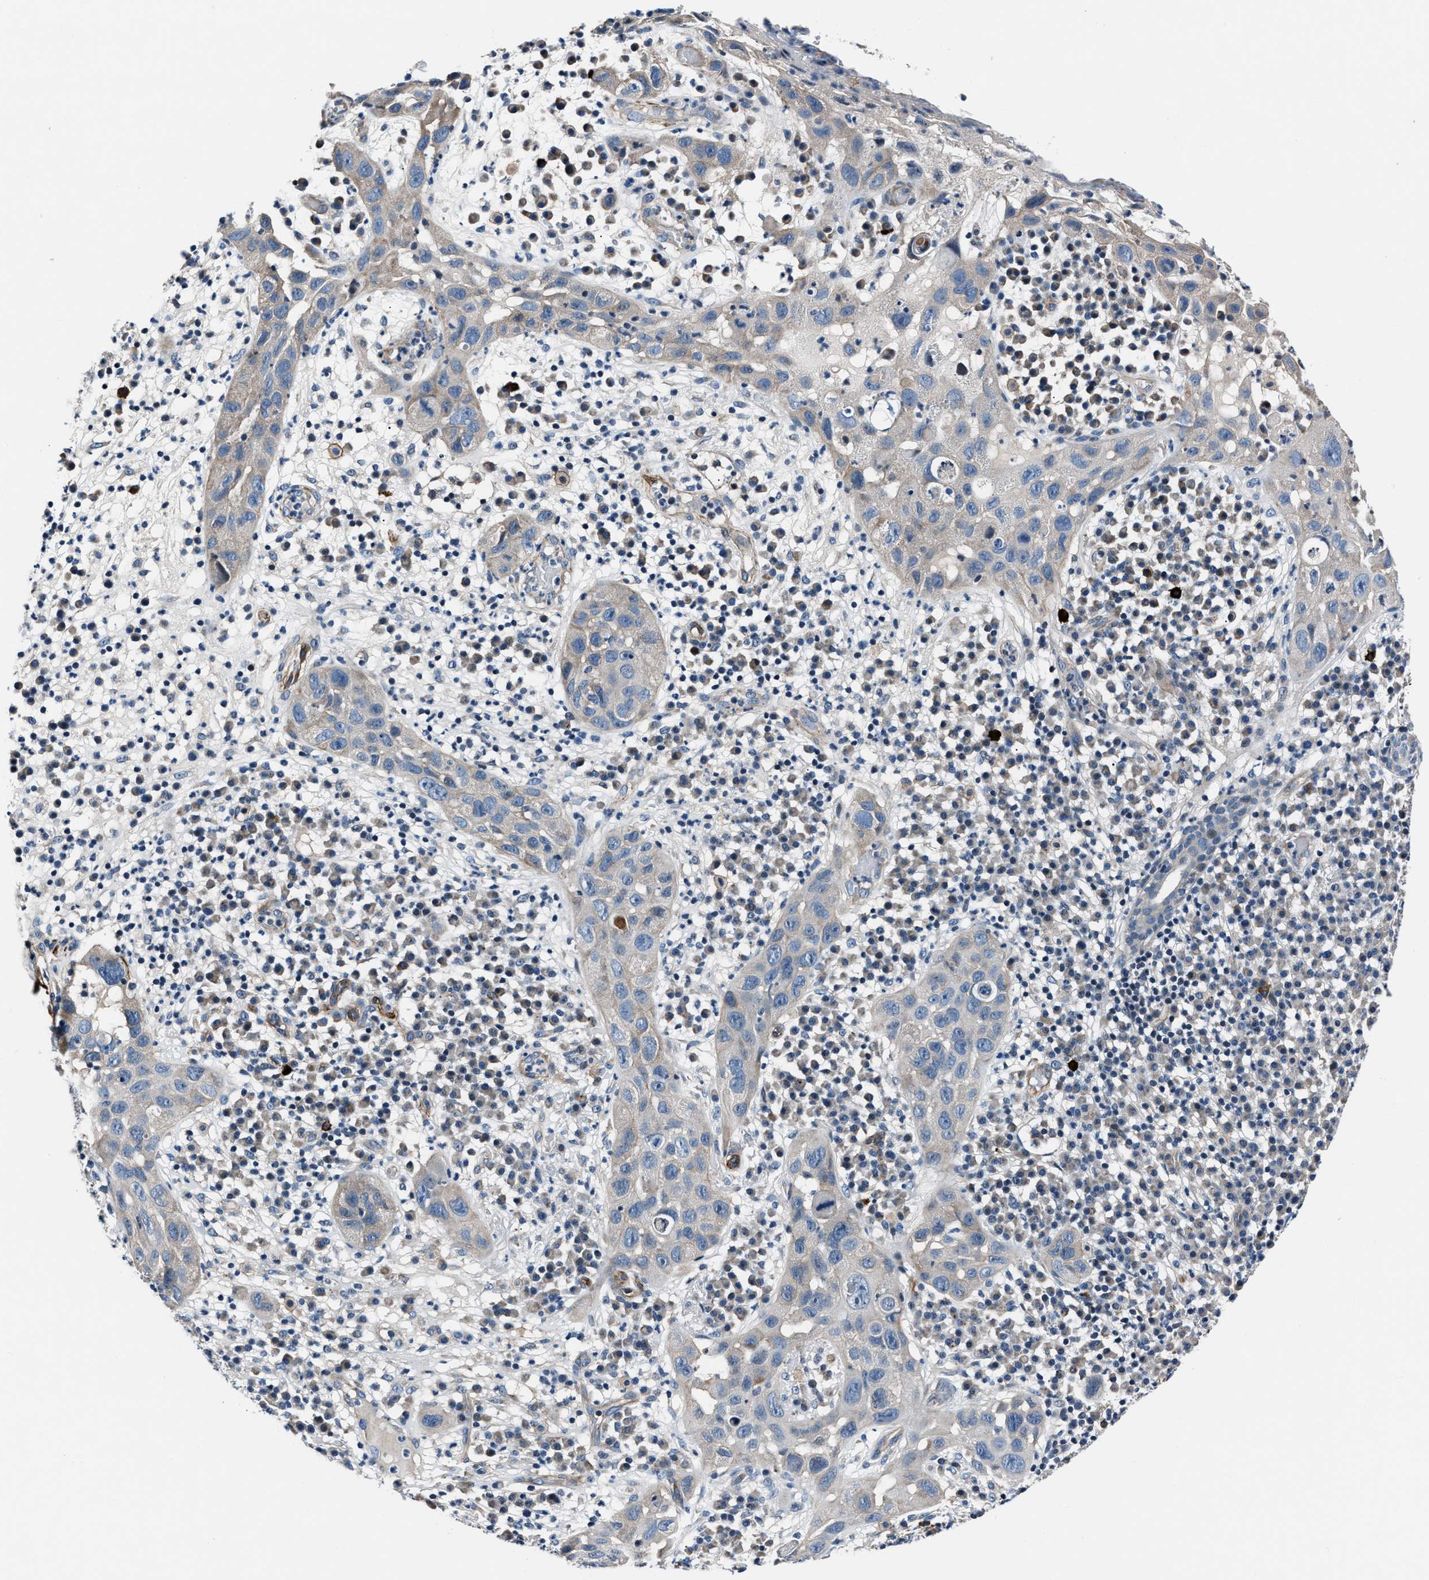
{"staining": {"intensity": "negative", "quantity": "none", "location": "none"}, "tissue": "skin cancer", "cell_type": "Tumor cells", "image_type": "cancer", "snomed": [{"axis": "morphology", "description": "Squamous cell carcinoma in situ, NOS"}, {"axis": "morphology", "description": "Squamous cell carcinoma, NOS"}, {"axis": "topography", "description": "Skin"}], "caption": "DAB immunohistochemical staining of squamous cell carcinoma (skin) displays no significant positivity in tumor cells.", "gene": "MPDZ", "patient": {"sex": "male", "age": 93}}